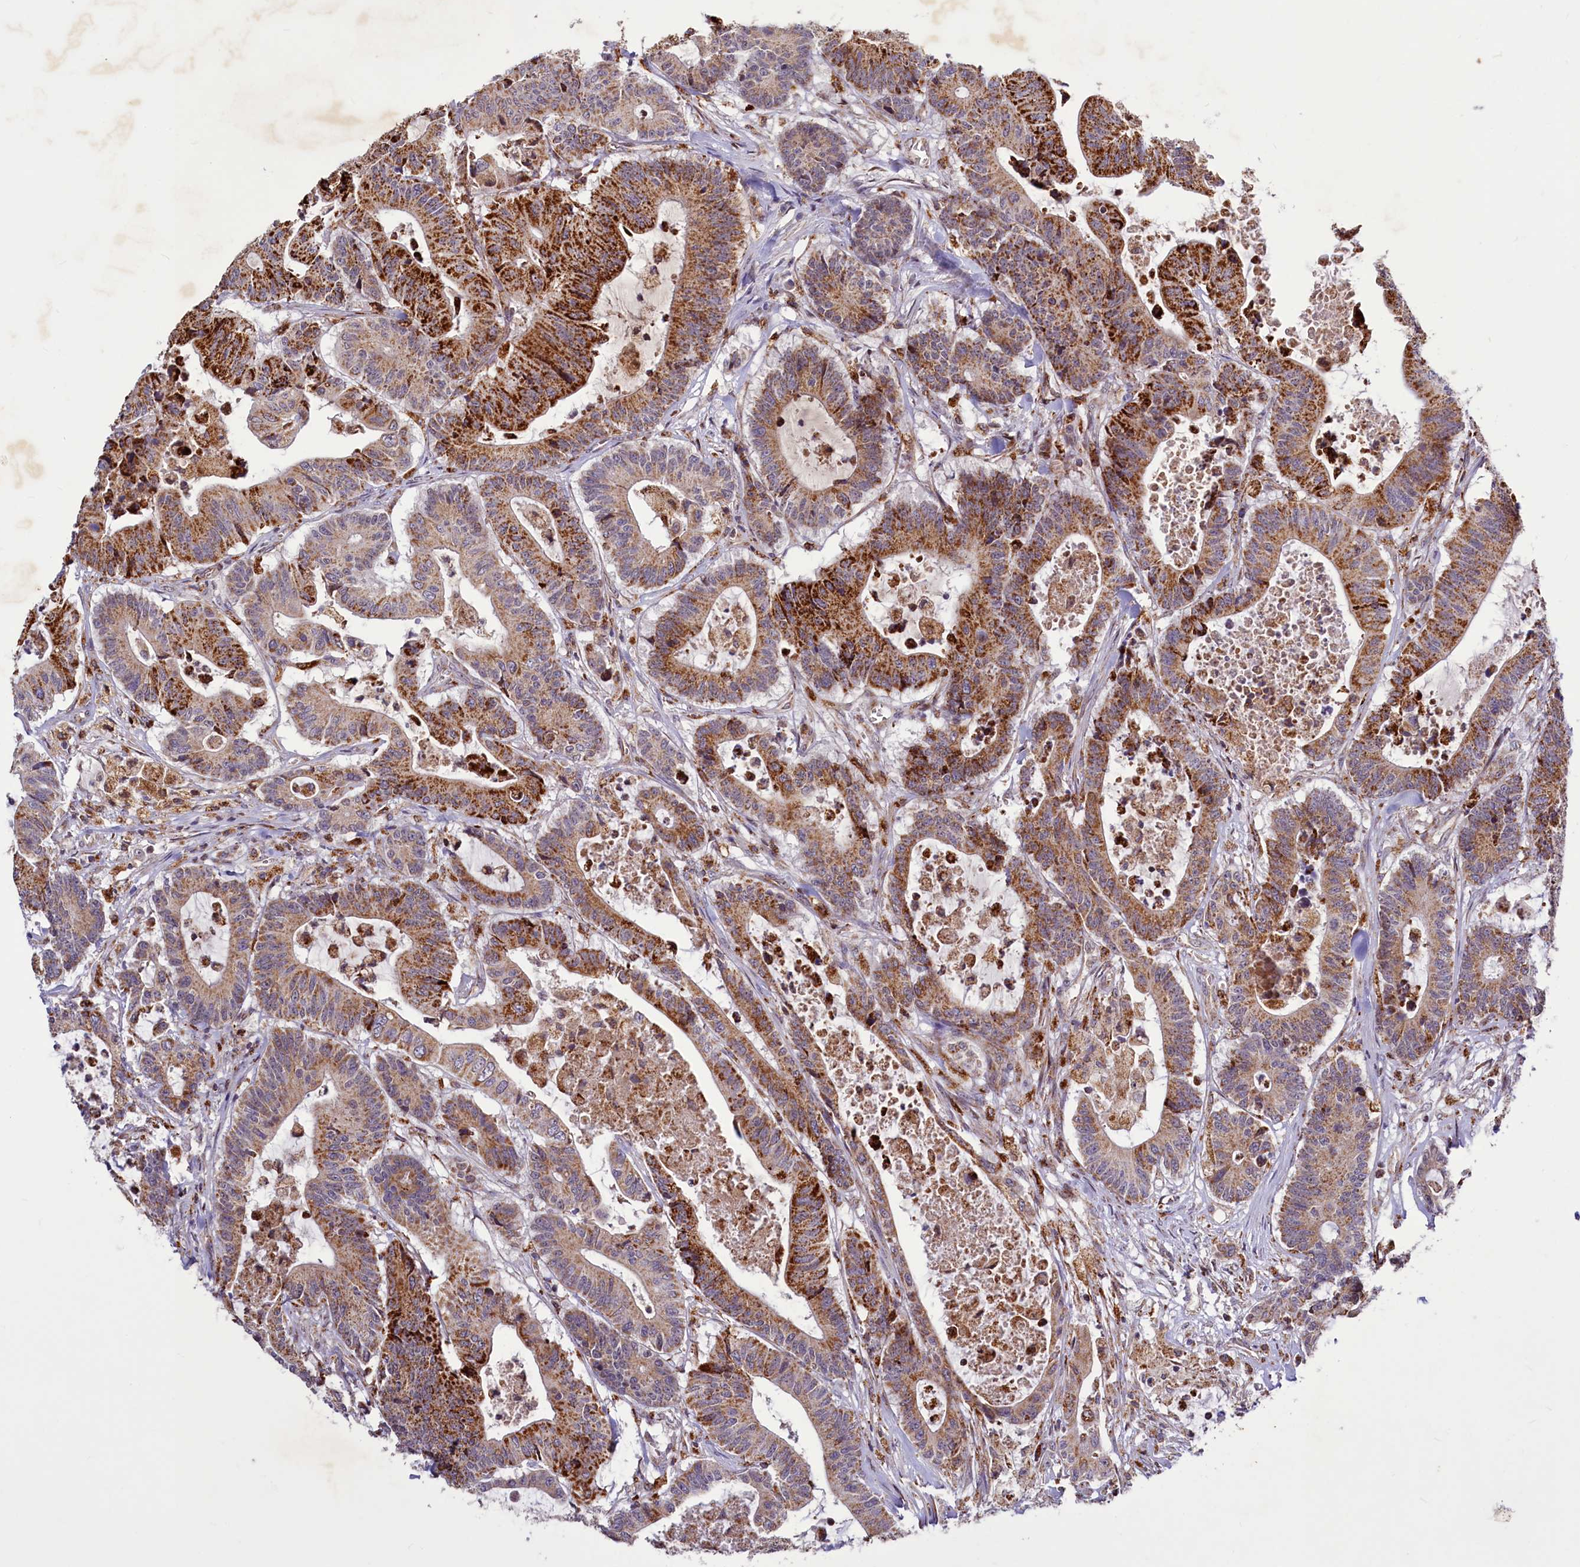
{"staining": {"intensity": "strong", "quantity": "25%-75%", "location": "cytoplasmic/membranous"}, "tissue": "colorectal cancer", "cell_type": "Tumor cells", "image_type": "cancer", "snomed": [{"axis": "morphology", "description": "Adenocarcinoma, NOS"}, {"axis": "topography", "description": "Colon"}], "caption": "Approximately 25%-75% of tumor cells in human colorectal cancer (adenocarcinoma) show strong cytoplasmic/membranous protein expression as visualized by brown immunohistochemical staining.", "gene": "DYNC2H1", "patient": {"sex": "female", "age": 84}}